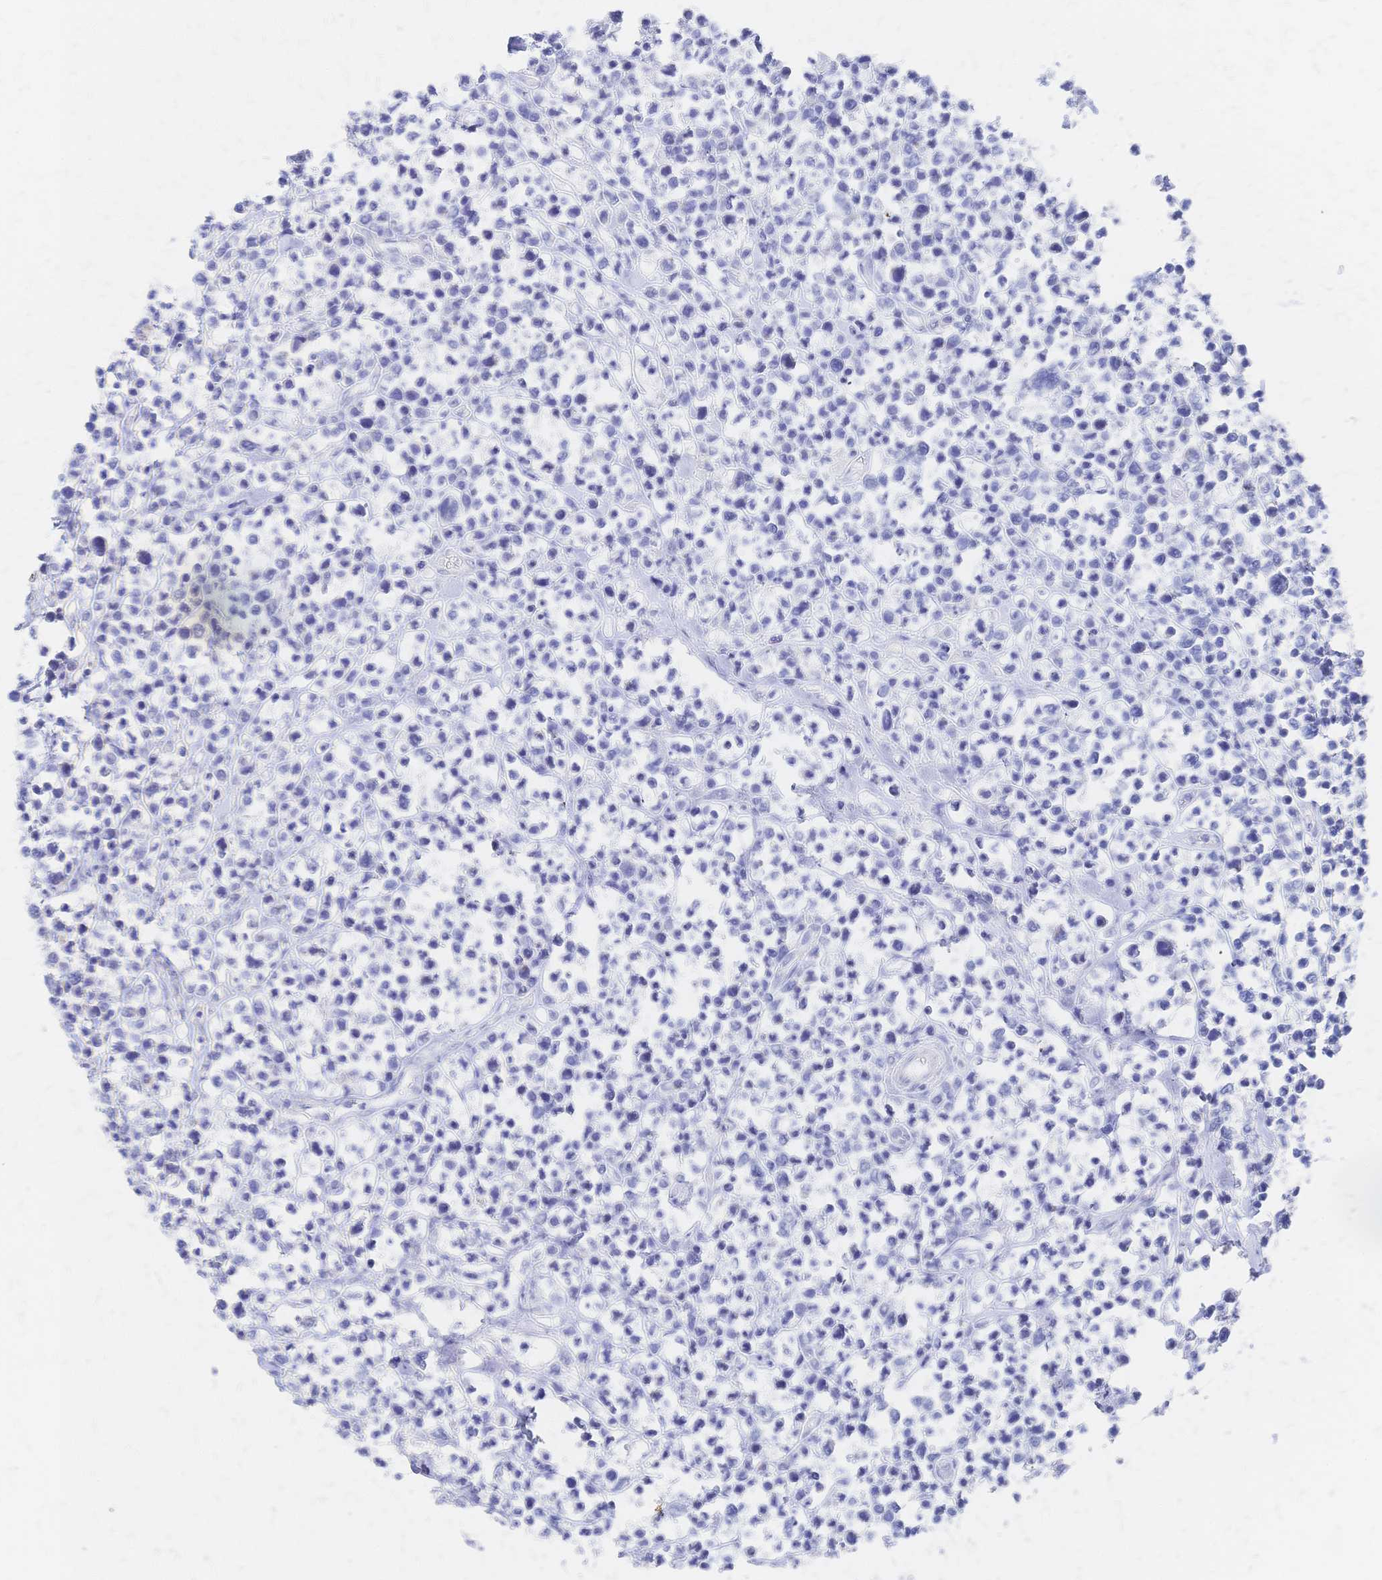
{"staining": {"intensity": "negative", "quantity": "none", "location": "none"}, "tissue": "lymphoma", "cell_type": "Tumor cells", "image_type": "cancer", "snomed": [{"axis": "morphology", "description": "Malignant lymphoma, non-Hodgkin's type, High grade"}, {"axis": "topography", "description": "Soft tissue"}], "caption": "The image reveals no staining of tumor cells in lymphoma.", "gene": "SLC5A1", "patient": {"sex": "female", "age": 56}}